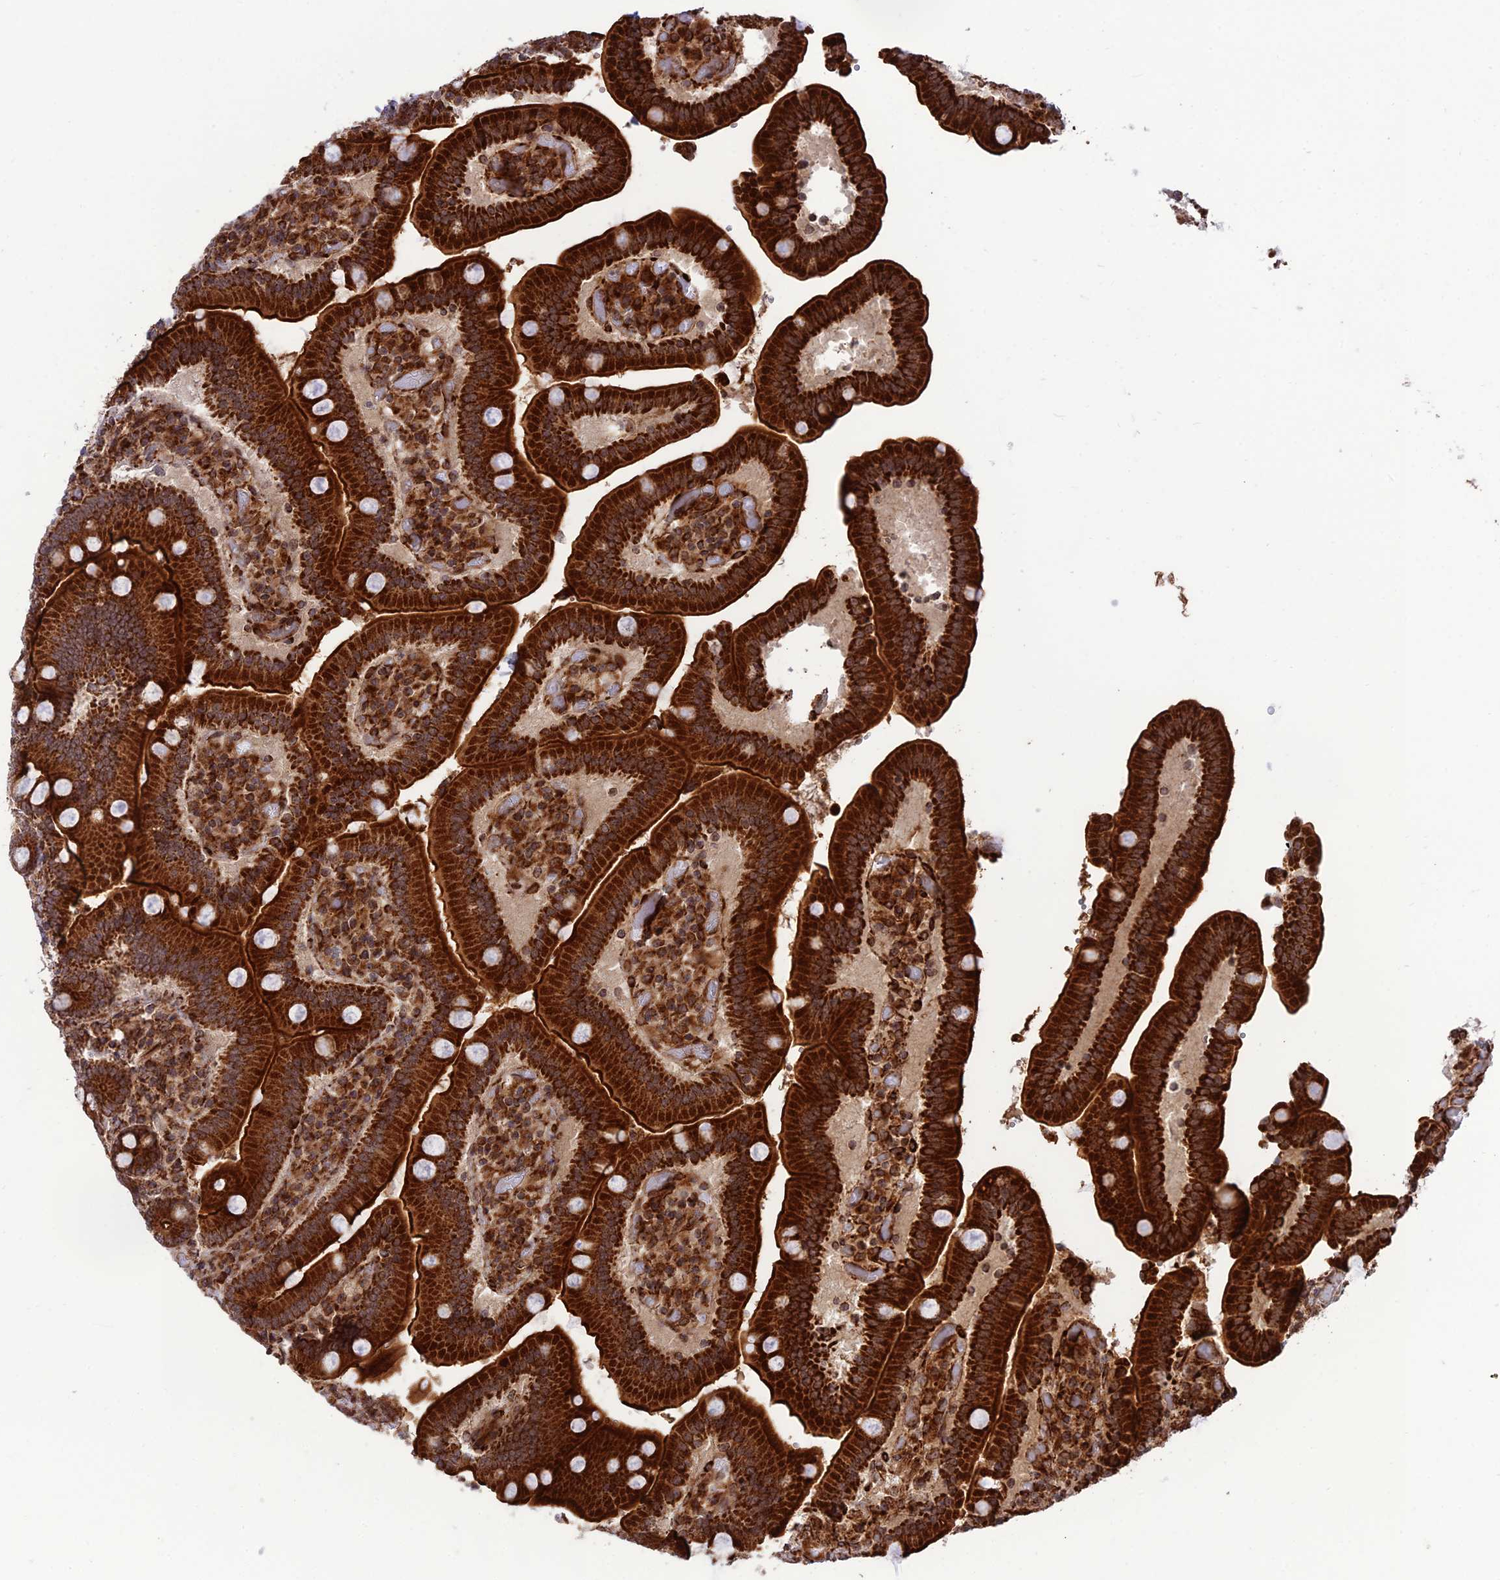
{"staining": {"intensity": "strong", "quantity": ">75%", "location": "cytoplasmic/membranous"}, "tissue": "duodenum", "cell_type": "Glandular cells", "image_type": "normal", "snomed": [{"axis": "morphology", "description": "Normal tissue, NOS"}, {"axis": "topography", "description": "Duodenum"}], "caption": "Immunohistochemistry image of benign duodenum stained for a protein (brown), which demonstrates high levels of strong cytoplasmic/membranous expression in about >75% of glandular cells.", "gene": "CRTAP", "patient": {"sex": "female", "age": 62}}